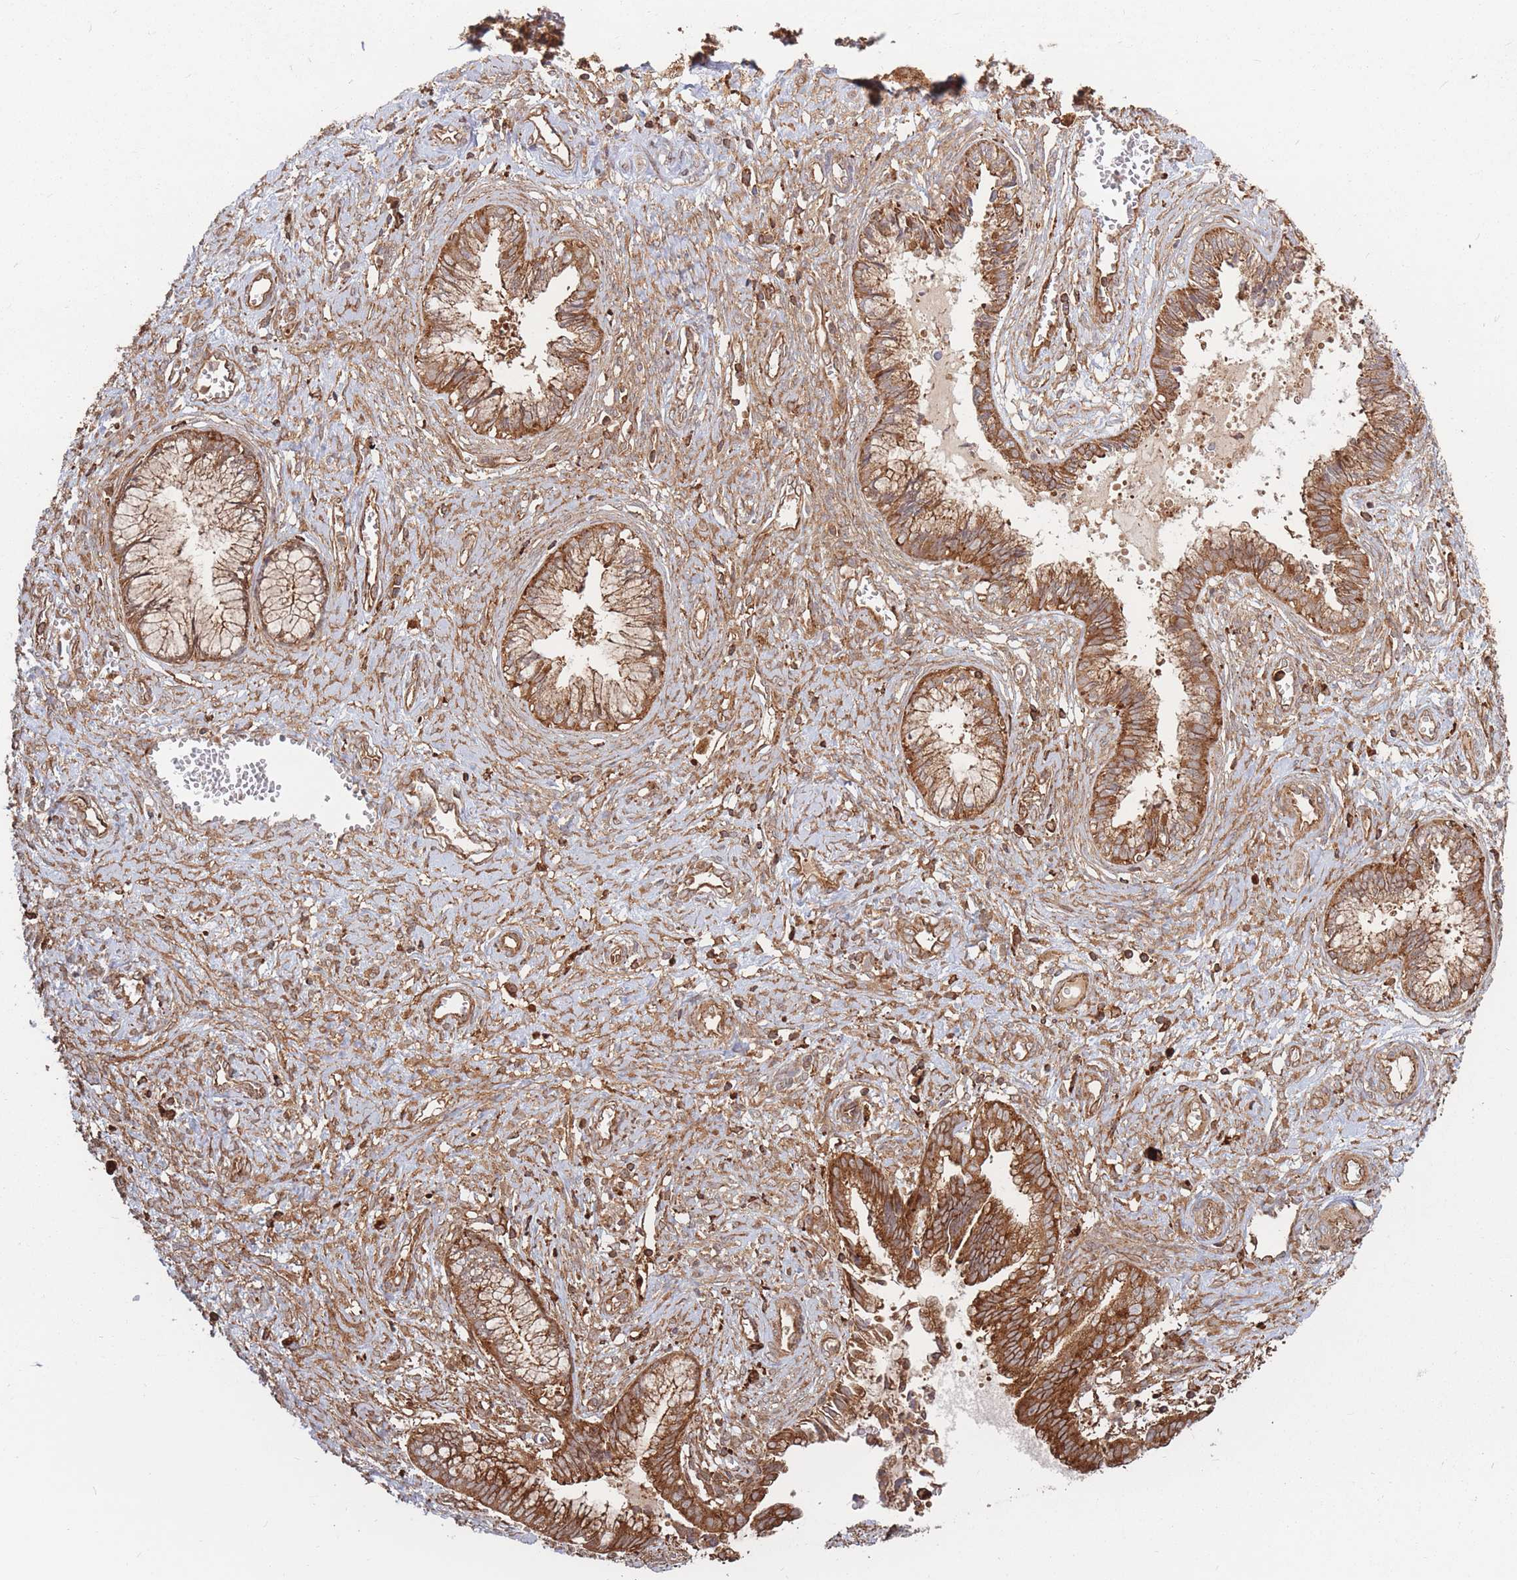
{"staining": {"intensity": "strong", "quantity": ">75%", "location": "cytoplasmic/membranous"}, "tissue": "cervical cancer", "cell_type": "Tumor cells", "image_type": "cancer", "snomed": [{"axis": "morphology", "description": "Adenocarcinoma, NOS"}, {"axis": "topography", "description": "Cervix"}], "caption": "Tumor cells reveal high levels of strong cytoplasmic/membranous expression in about >75% of cells in adenocarcinoma (cervical). The protein of interest is stained brown, and the nuclei are stained in blue (DAB IHC with brightfield microscopy, high magnification).", "gene": "RASSF2", "patient": {"sex": "female", "age": 44}}